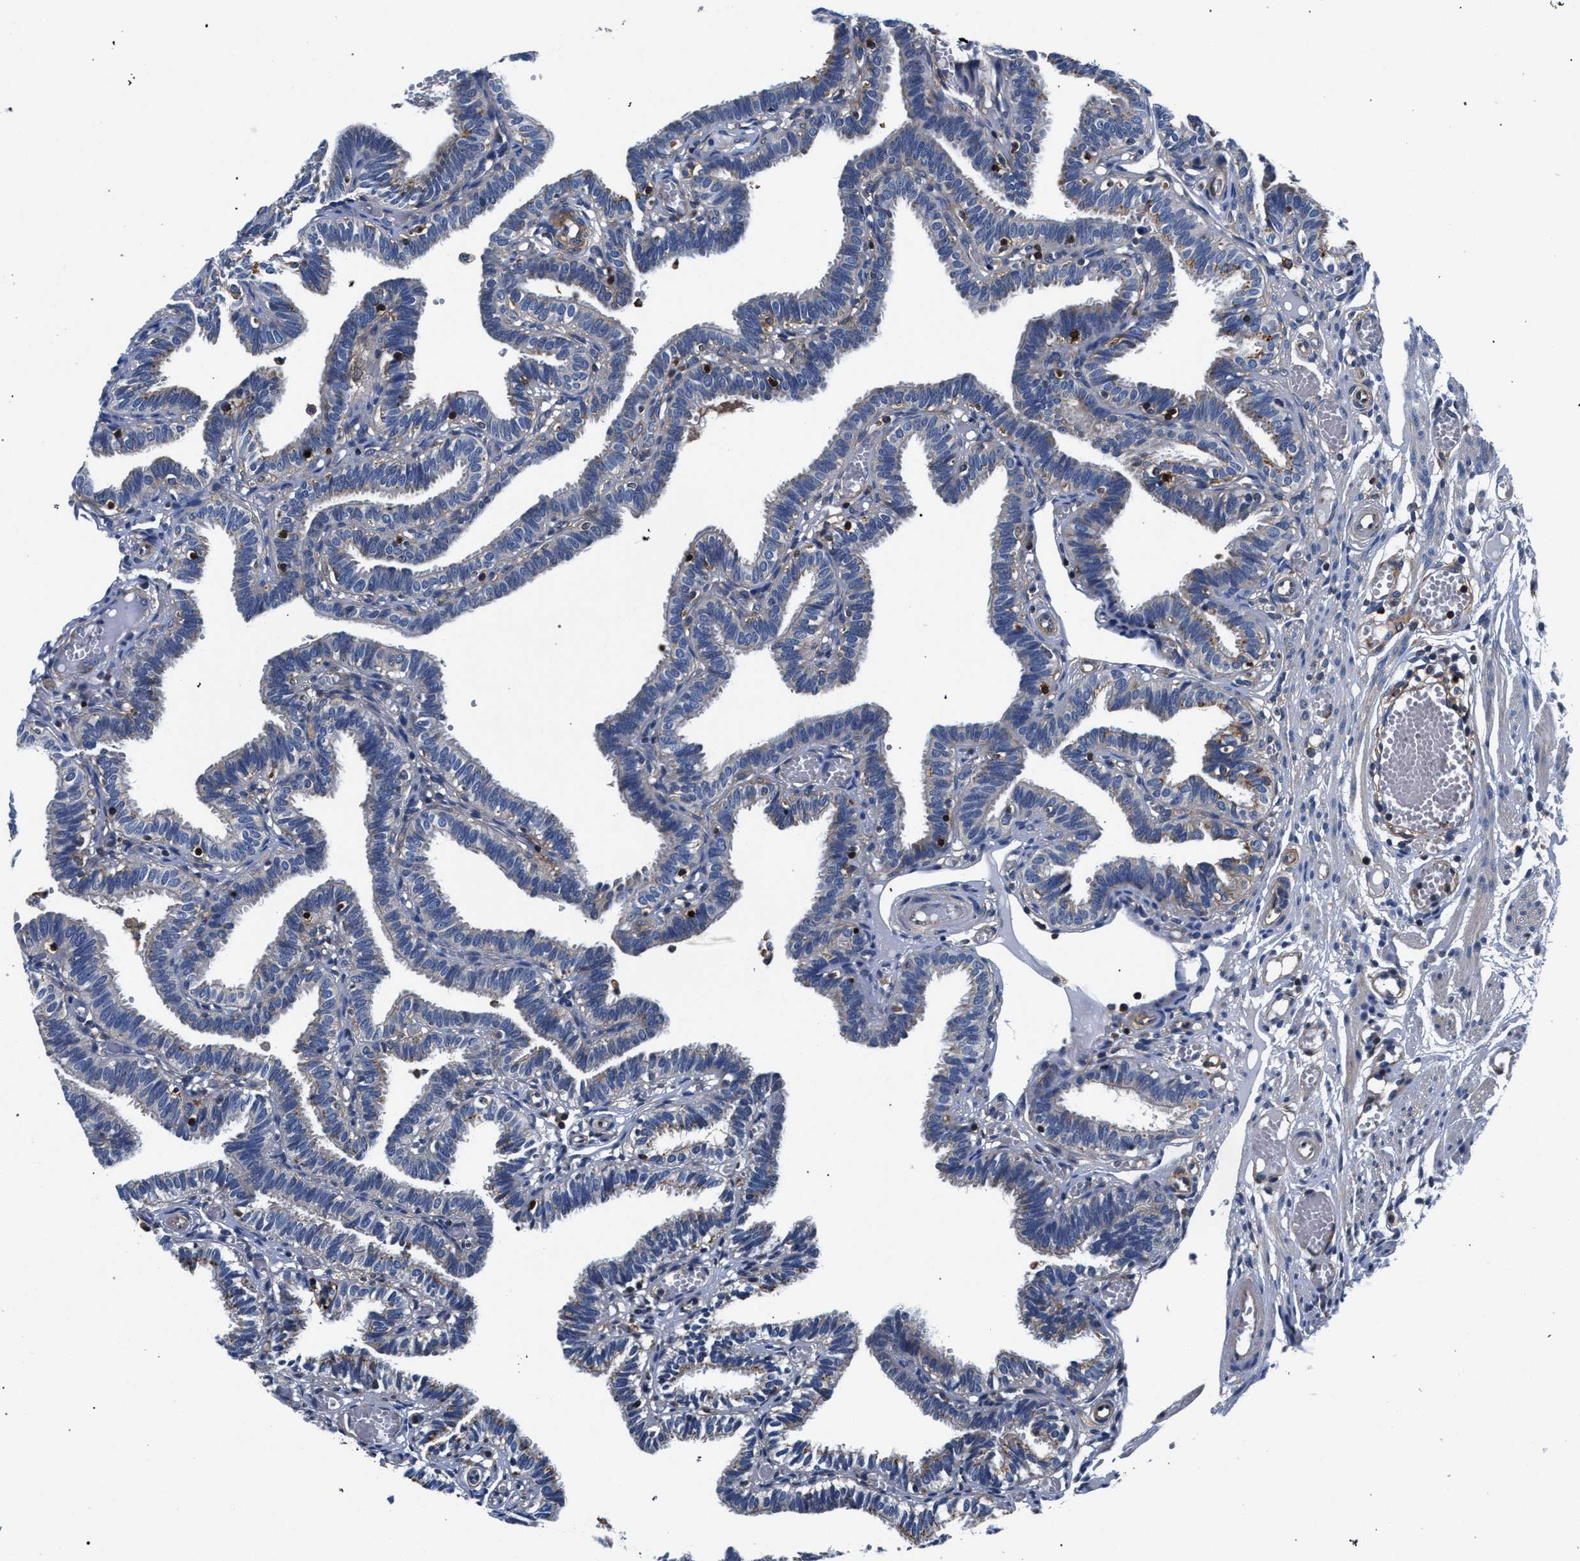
{"staining": {"intensity": "negative", "quantity": "none", "location": "none"}, "tissue": "fallopian tube", "cell_type": "Glandular cells", "image_type": "normal", "snomed": [{"axis": "morphology", "description": "Normal tissue, NOS"}, {"axis": "topography", "description": "Fallopian tube"}], "caption": "Immunohistochemistry histopathology image of benign fallopian tube stained for a protein (brown), which demonstrates no expression in glandular cells. (DAB immunohistochemistry (IHC) visualized using brightfield microscopy, high magnification).", "gene": "LASP1", "patient": {"sex": "female", "age": 29}}